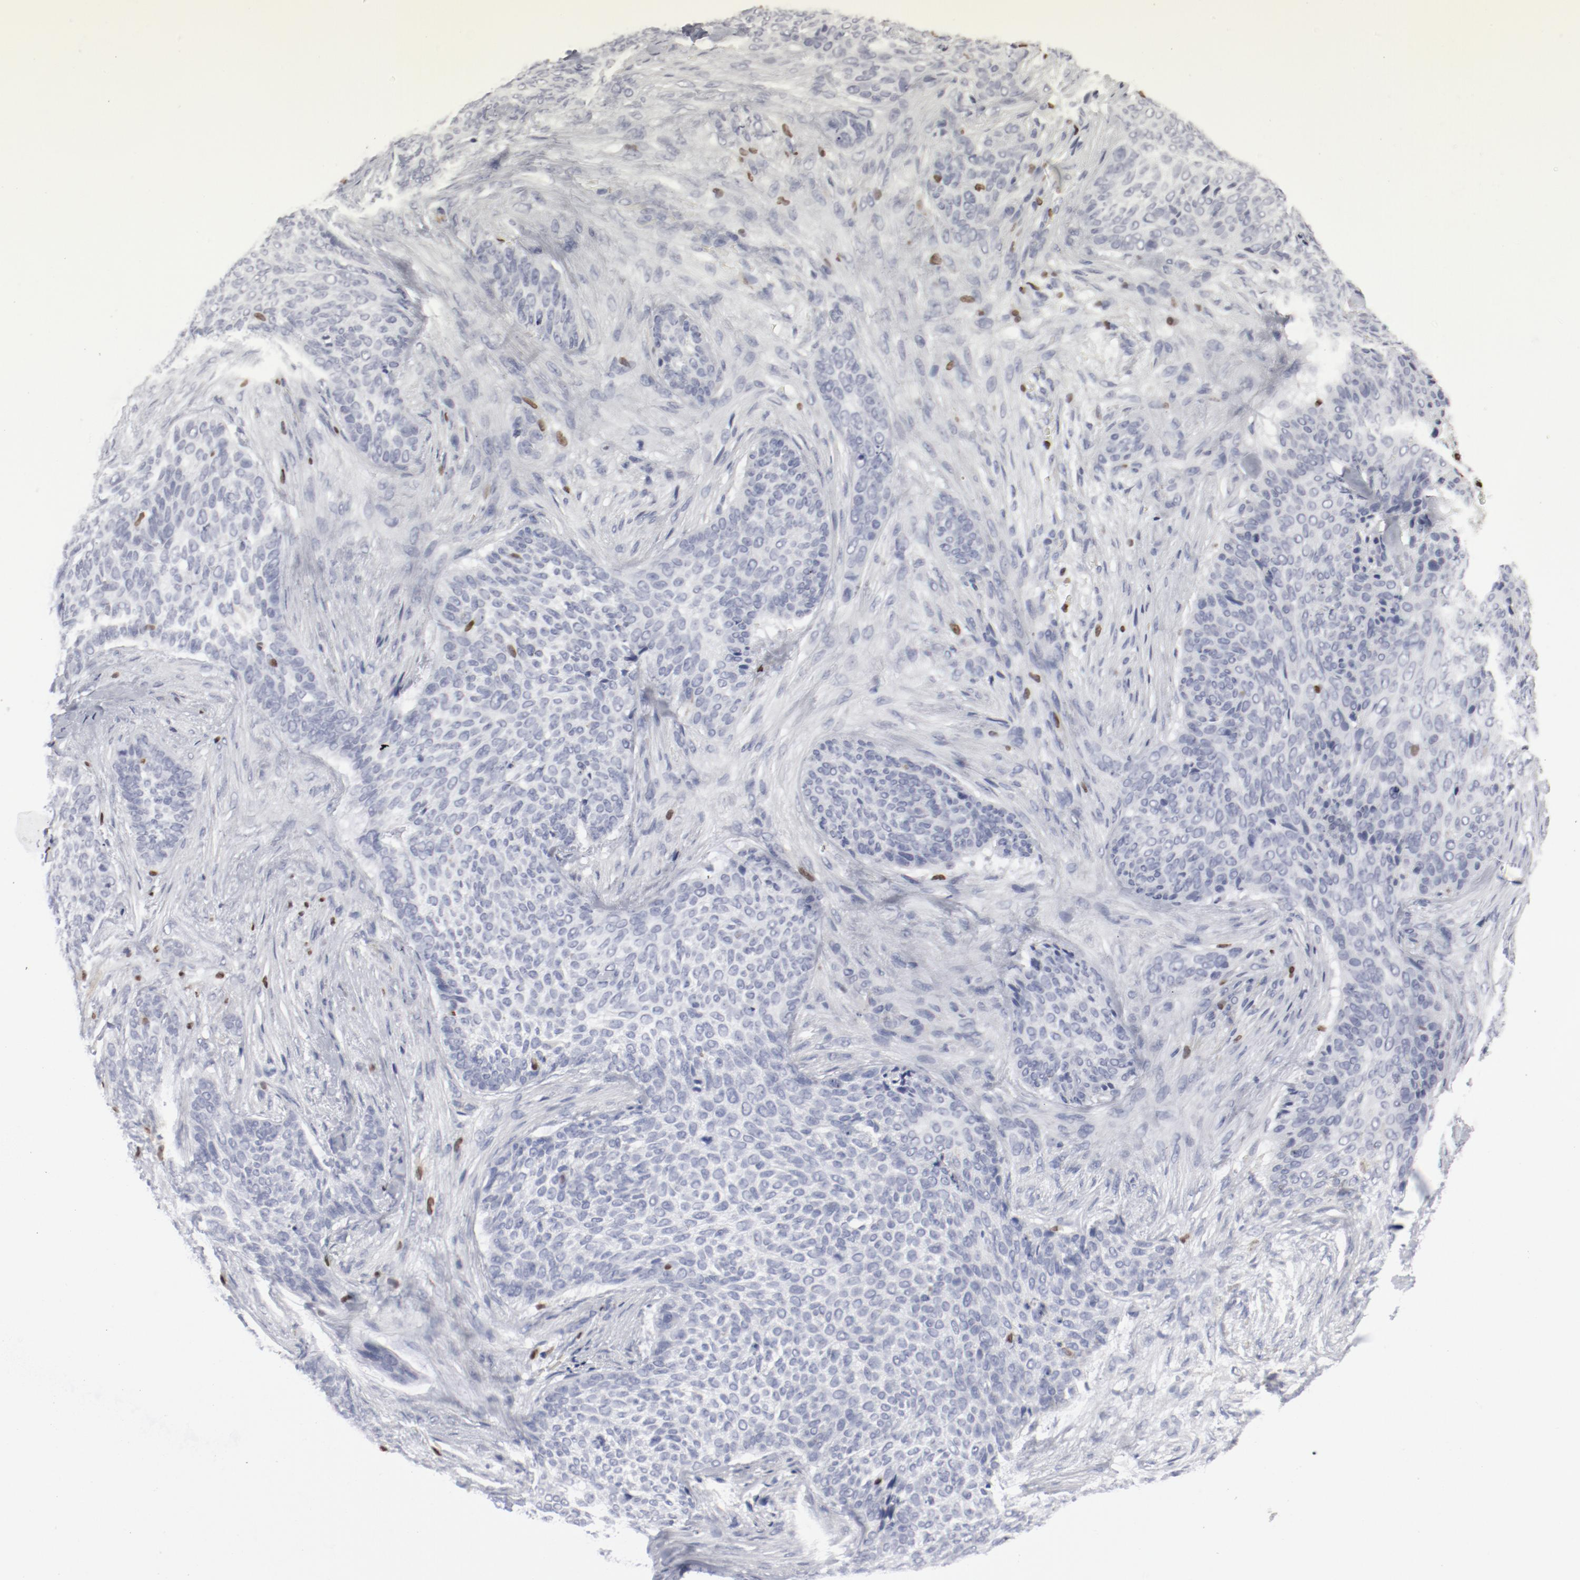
{"staining": {"intensity": "negative", "quantity": "none", "location": "none"}, "tissue": "skin cancer", "cell_type": "Tumor cells", "image_type": "cancer", "snomed": [{"axis": "morphology", "description": "Basal cell carcinoma"}, {"axis": "topography", "description": "Skin"}], "caption": "IHC image of neoplastic tissue: human skin cancer stained with DAB (3,3'-diaminobenzidine) exhibits no significant protein positivity in tumor cells.", "gene": "SPI1", "patient": {"sex": "male", "age": 91}}